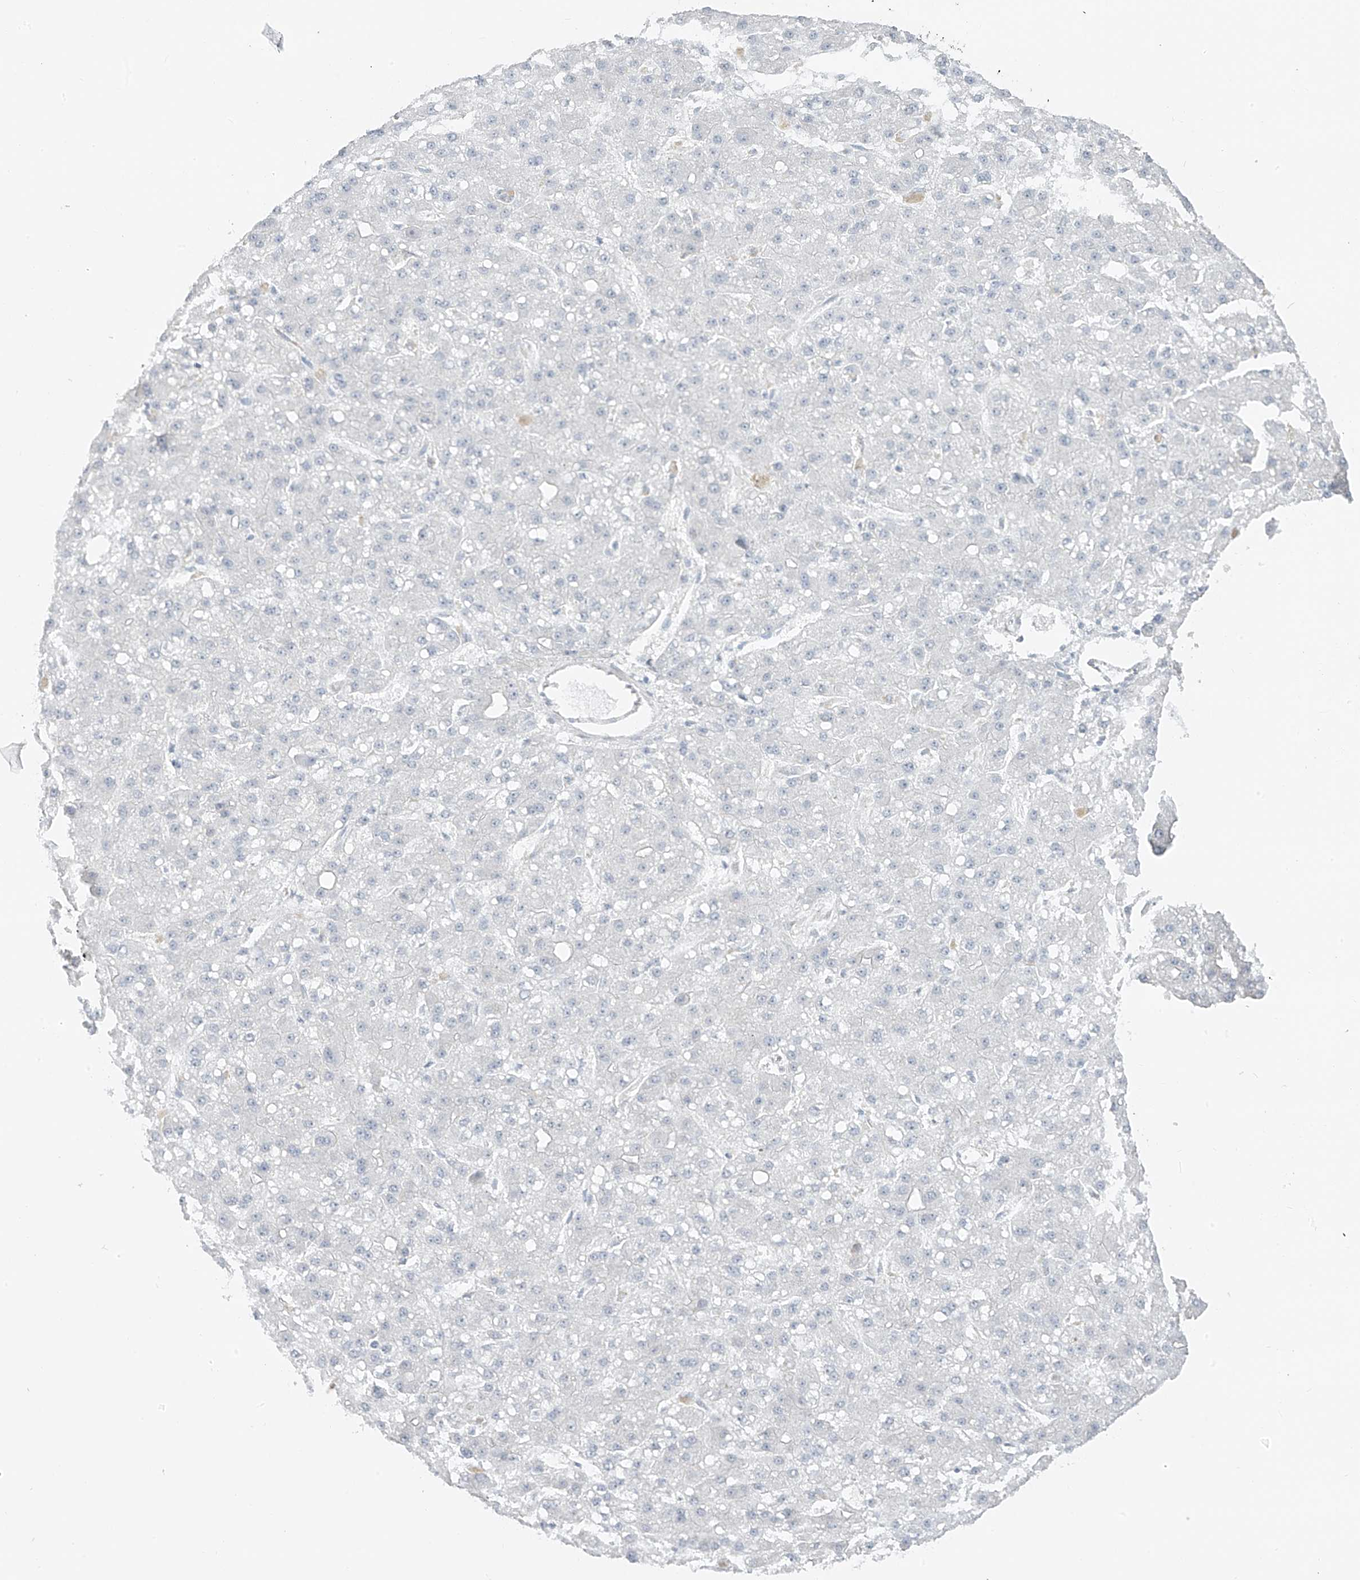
{"staining": {"intensity": "negative", "quantity": "none", "location": "none"}, "tissue": "liver cancer", "cell_type": "Tumor cells", "image_type": "cancer", "snomed": [{"axis": "morphology", "description": "Carcinoma, Hepatocellular, NOS"}, {"axis": "topography", "description": "Liver"}], "caption": "Immunohistochemical staining of human liver cancer (hepatocellular carcinoma) displays no significant staining in tumor cells. (IHC, brightfield microscopy, high magnification).", "gene": "DCDC2", "patient": {"sex": "male", "age": 67}}